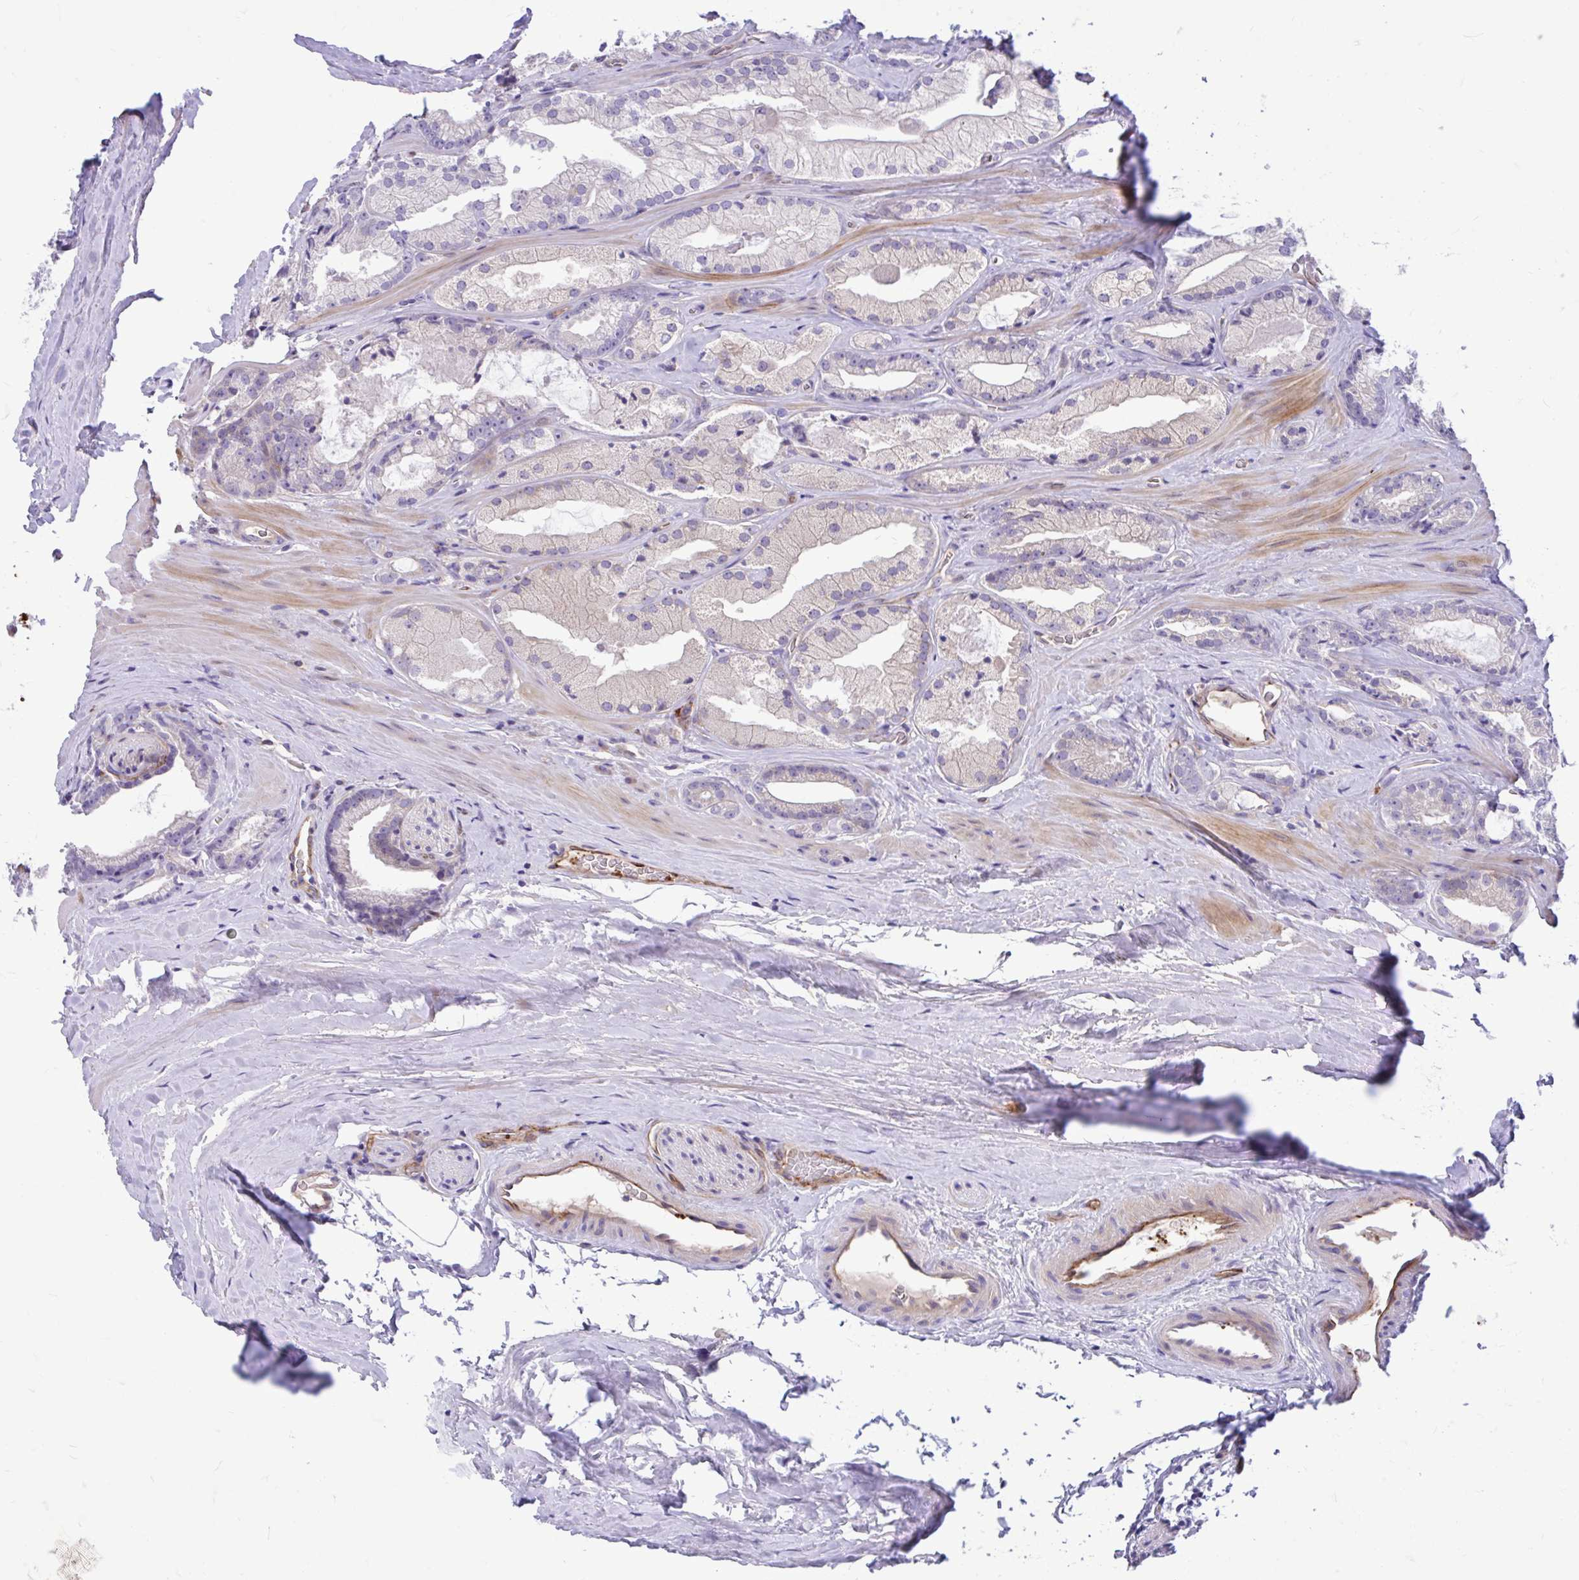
{"staining": {"intensity": "negative", "quantity": "none", "location": "none"}, "tissue": "prostate cancer", "cell_type": "Tumor cells", "image_type": "cancer", "snomed": [{"axis": "morphology", "description": "Adenocarcinoma, High grade"}, {"axis": "topography", "description": "Prostate"}], "caption": "High-grade adenocarcinoma (prostate) was stained to show a protein in brown. There is no significant expression in tumor cells.", "gene": "ESPNL", "patient": {"sex": "male", "age": 68}}